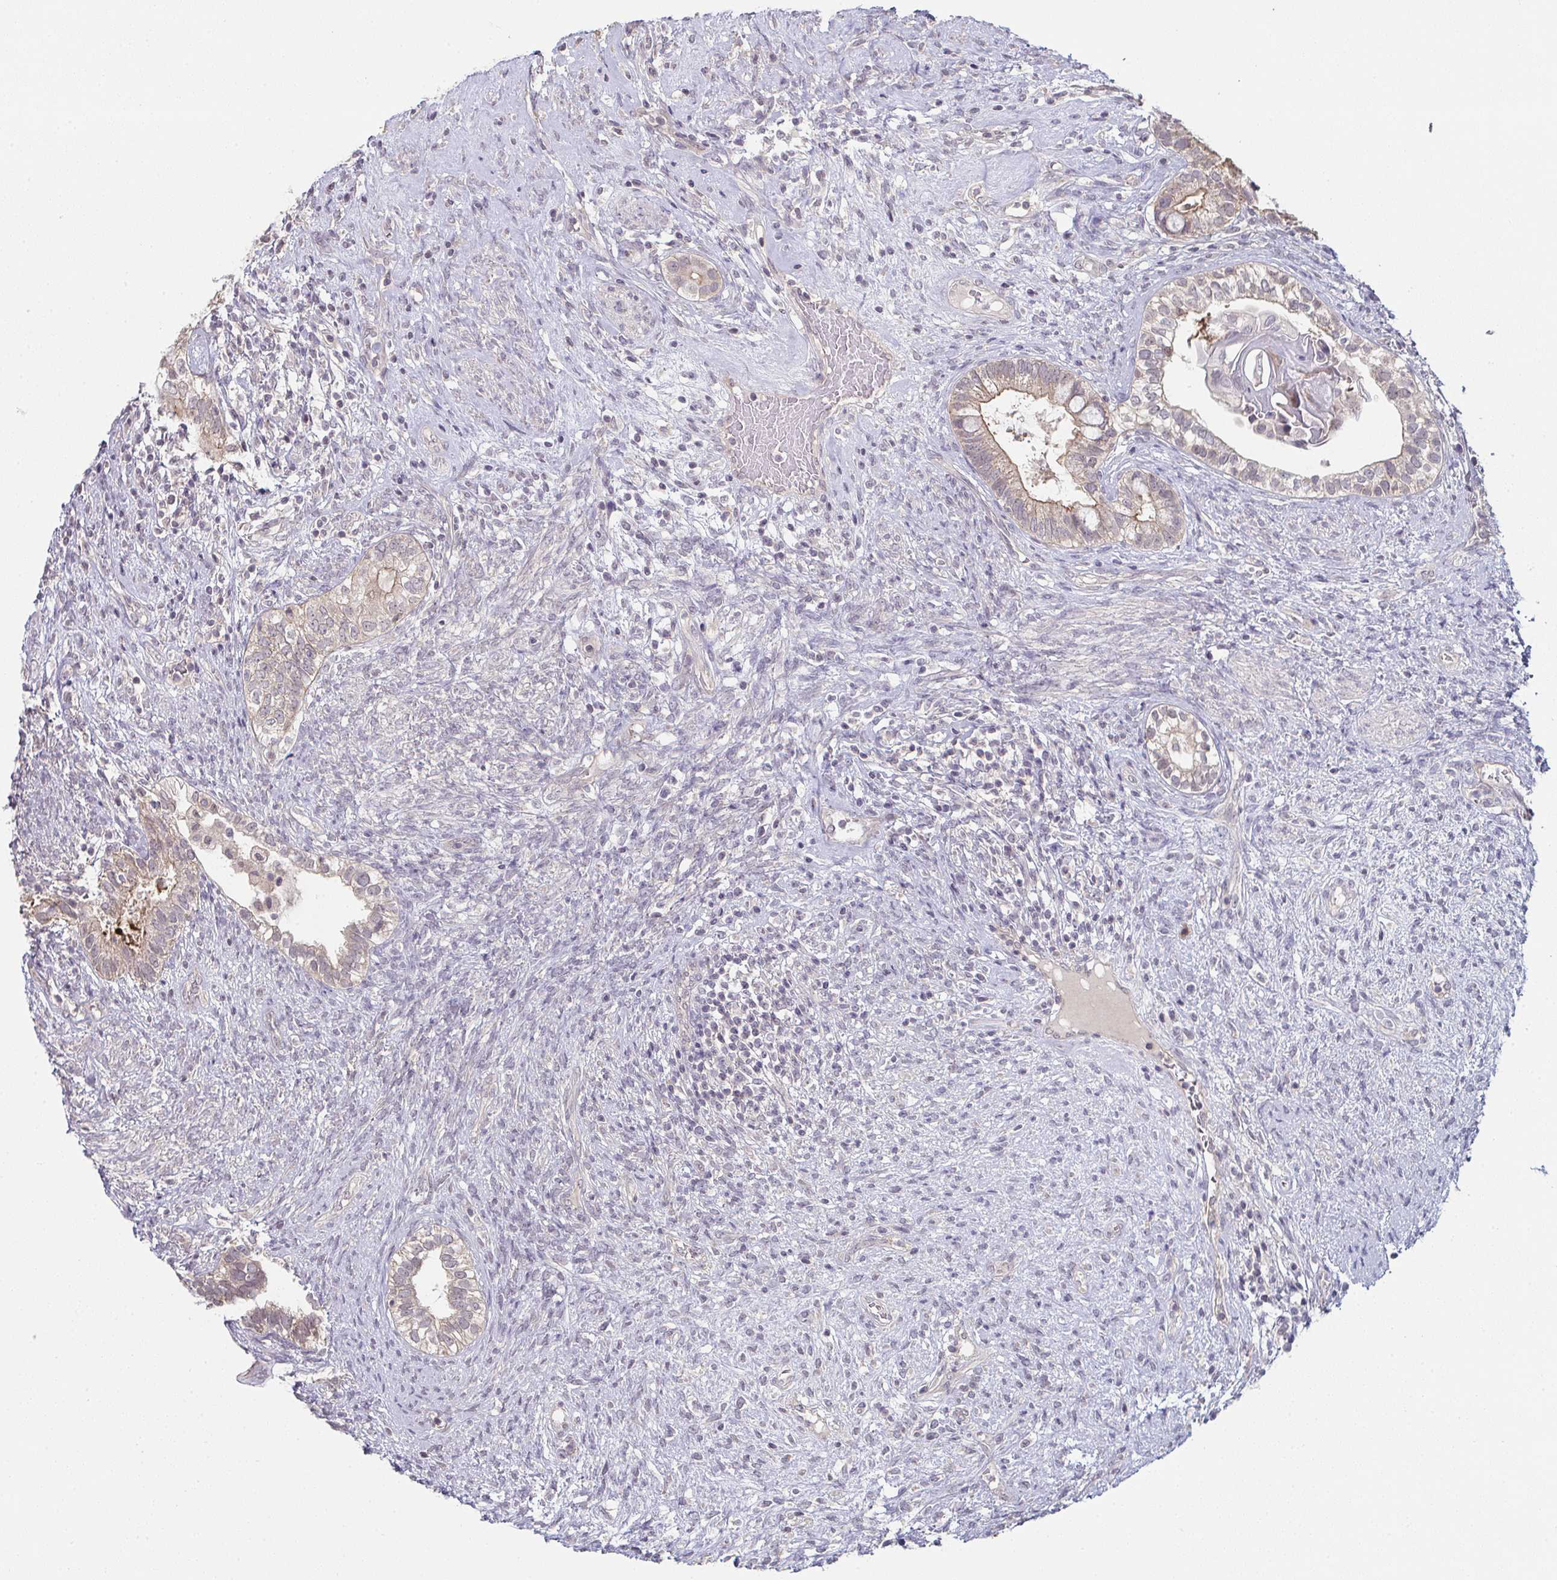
{"staining": {"intensity": "moderate", "quantity": "<25%", "location": "cytoplasmic/membranous"}, "tissue": "testis cancer", "cell_type": "Tumor cells", "image_type": "cancer", "snomed": [{"axis": "morphology", "description": "Seminoma, NOS"}, {"axis": "morphology", "description": "Carcinoma, Embryonal, NOS"}, {"axis": "topography", "description": "Testis"}], "caption": "Moderate cytoplasmic/membranous staining is seen in approximately <25% of tumor cells in testis cancer (seminoma).", "gene": "ZNF214", "patient": {"sex": "male", "age": 41}}